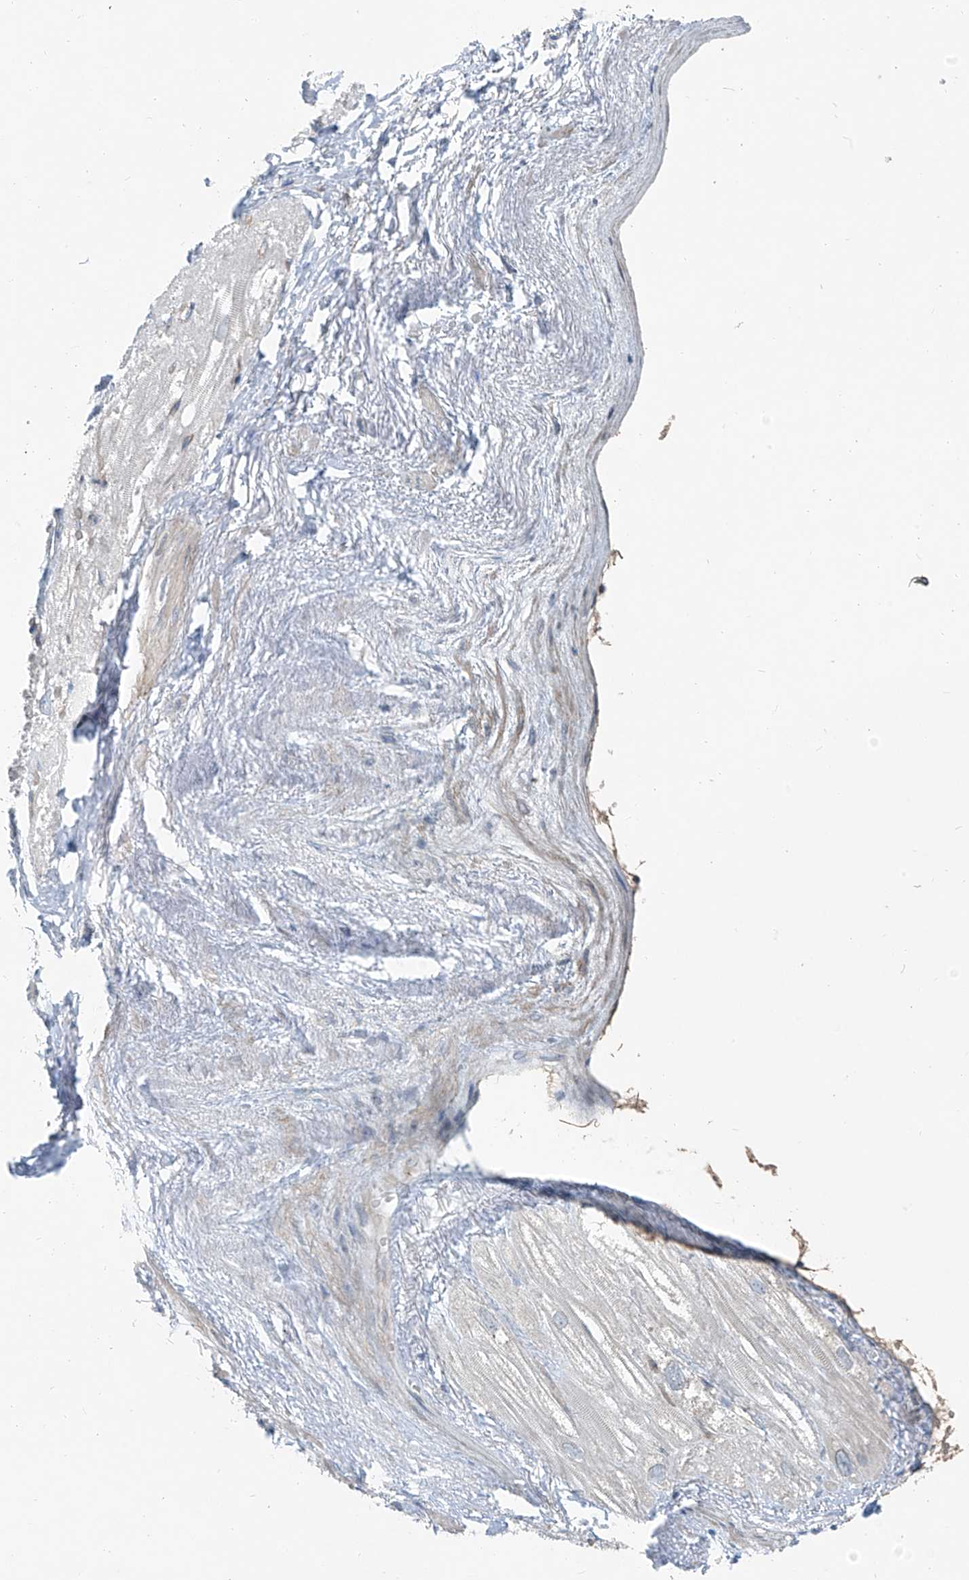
{"staining": {"intensity": "negative", "quantity": "none", "location": "none"}, "tissue": "heart muscle", "cell_type": "Cardiomyocytes", "image_type": "normal", "snomed": [{"axis": "morphology", "description": "Normal tissue, NOS"}, {"axis": "topography", "description": "Heart"}], "caption": "Cardiomyocytes show no significant protein expression in unremarkable heart muscle.", "gene": "TNS2", "patient": {"sex": "male", "age": 50}}